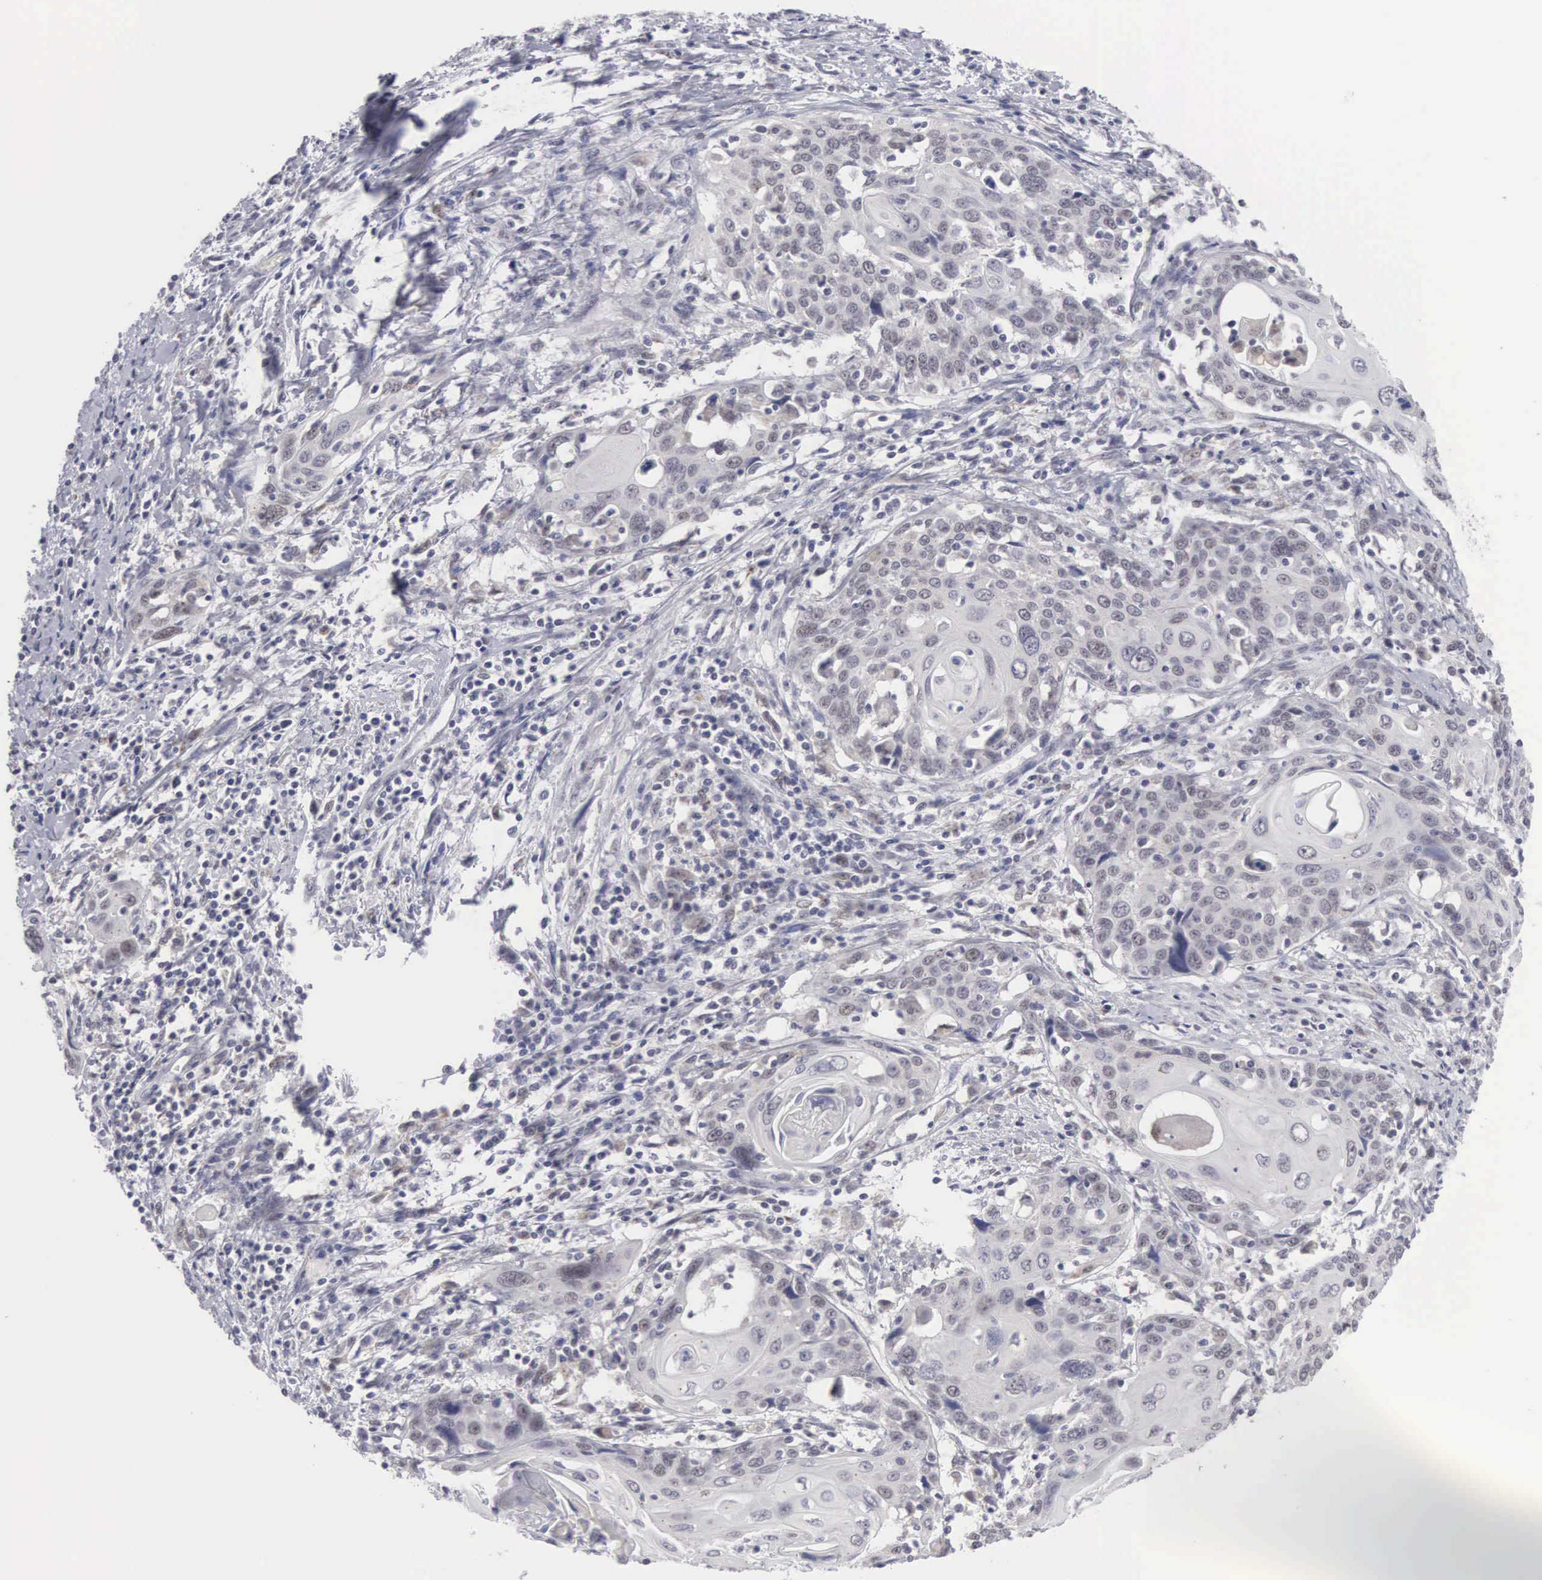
{"staining": {"intensity": "weak", "quantity": "<25%", "location": "nuclear"}, "tissue": "cervical cancer", "cell_type": "Tumor cells", "image_type": "cancer", "snomed": [{"axis": "morphology", "description": "Squamous cell carcinoma, NOS"}, {"axis": "topography", "description": "Cervix"}], "caption": "IHC micrograph of human squamous cell carcinoma (cervical) stained for a protein (brown), which displays no expression in tumor cells.", "gene": "MNAT1", "patient": {"sex": "female", "age": 54}}